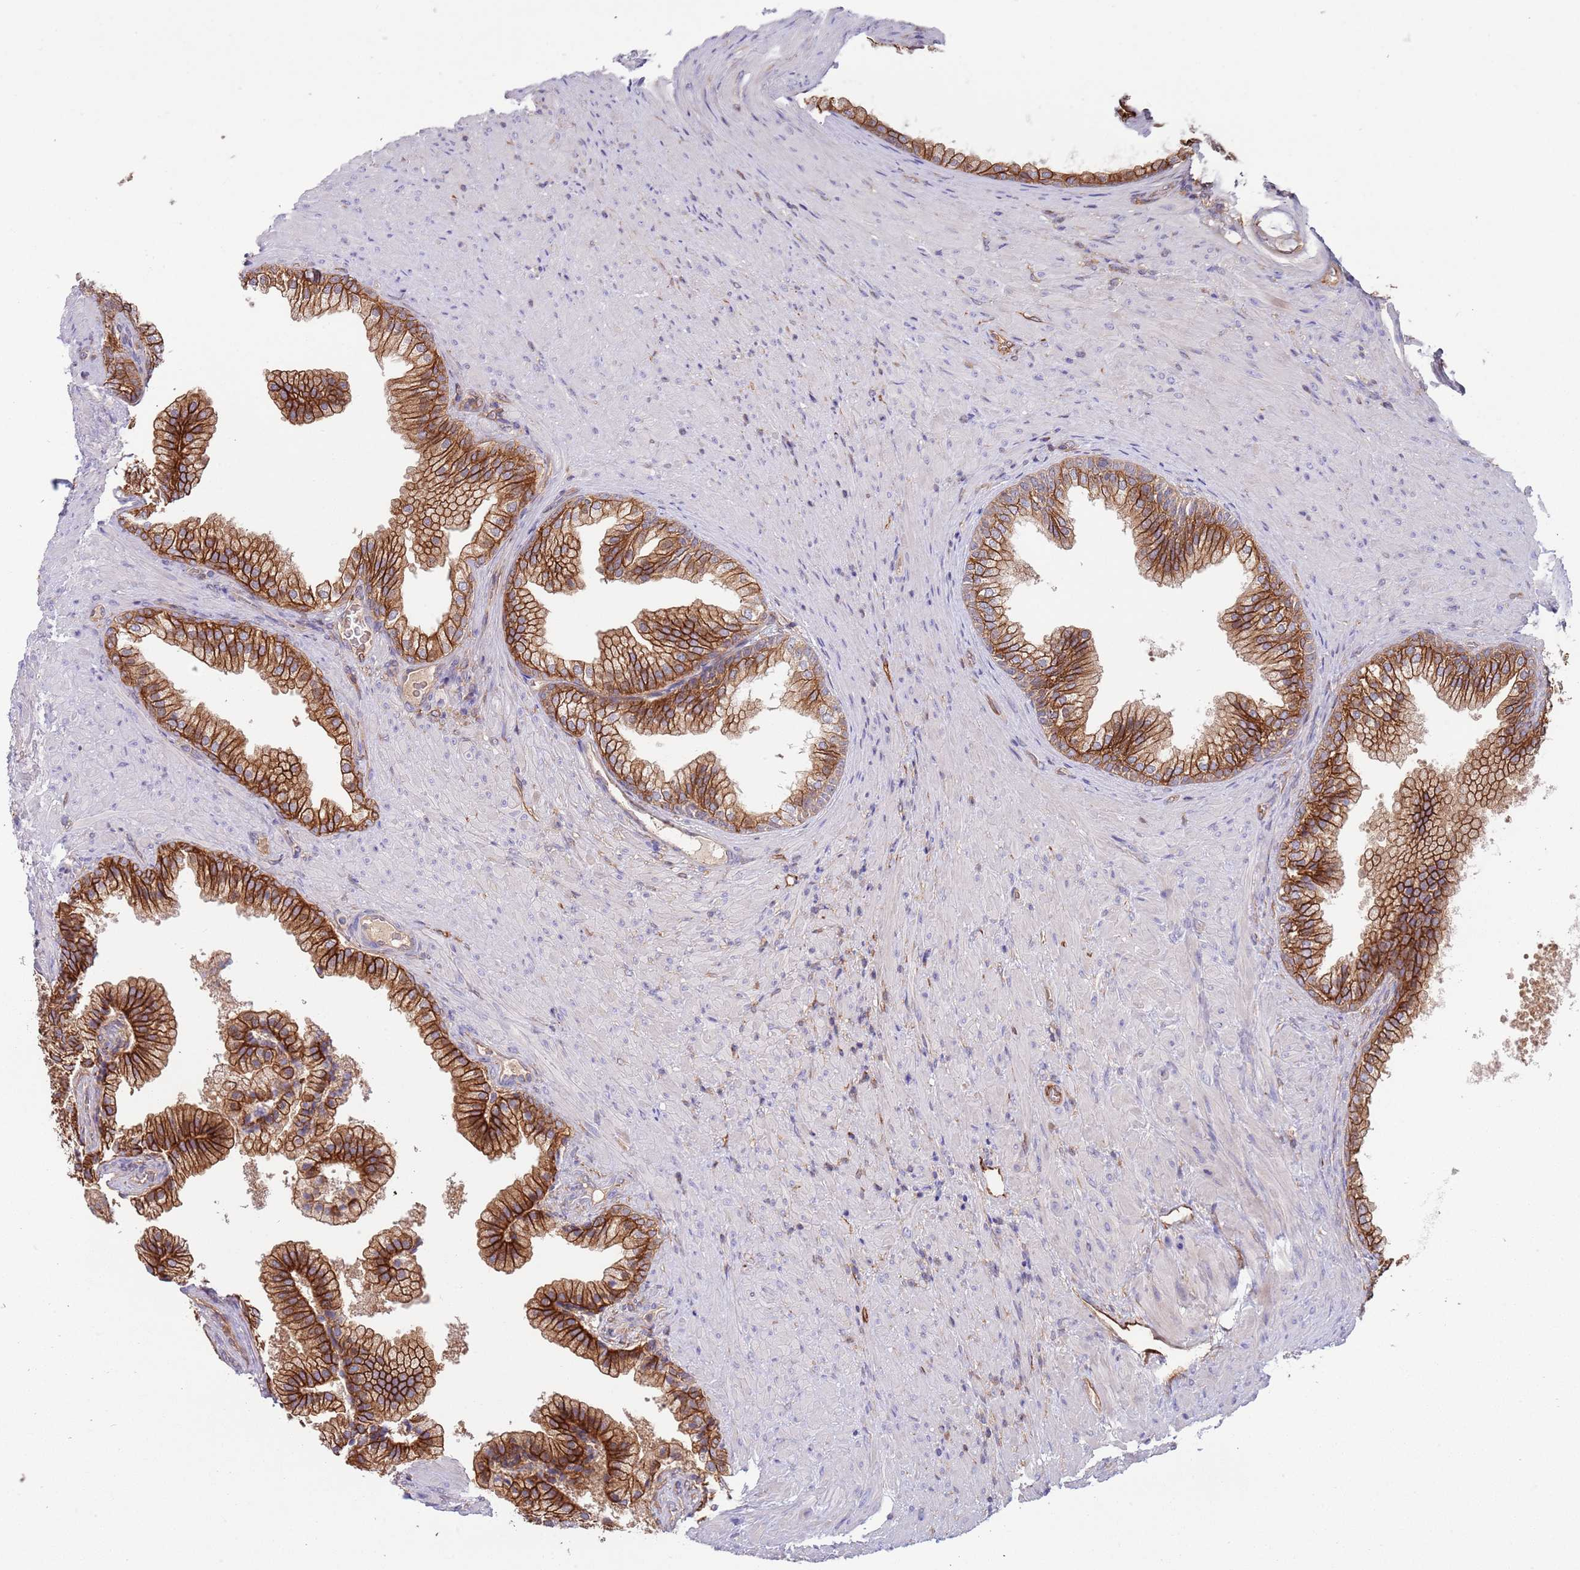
{"staining": {"intensity": "strong", "quantity": ">75%", "location": "cytoplasmic/membranous"}, "tissue": "prostate", "cell_type": "Glandular cells", "image_type": "normal", "snomed": [{"axis": "morphology", "description": "Normal tissue, NOS"}, {"axis": "topography", "description": "Prostate"}], "caption": "Prostate stained with IHC shows strong cytoplasmic/membranous positivity in approximately >75% of glandular cells.", "gene": "GSDMD", "patient": {"sex": "male", "age": 76}}